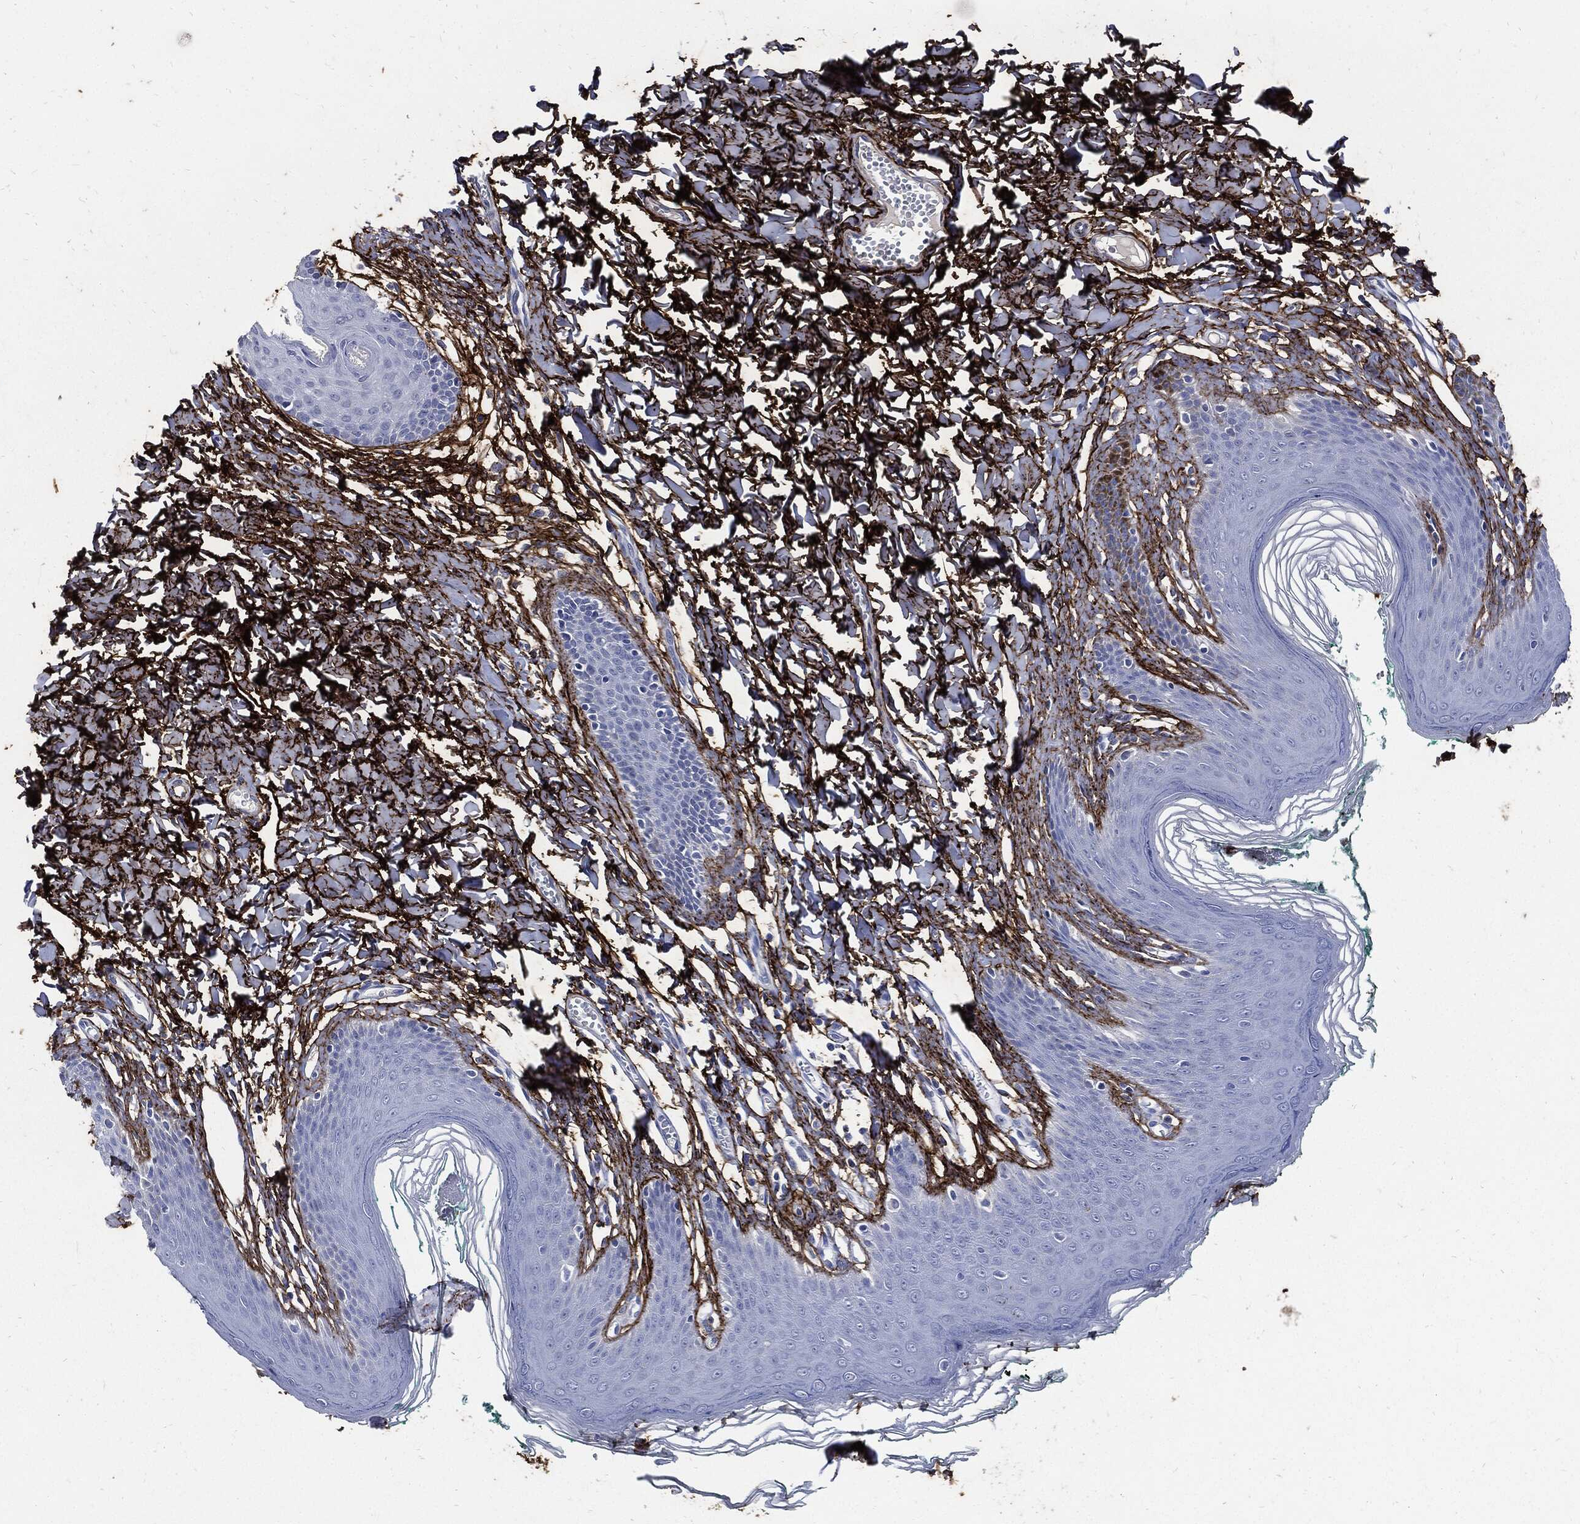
{"staining": {"intensity": "negative", "quantity": "none", "location": "none"}, "tissue": "skin", "cell_type": "Epidermal cells", "image_type": "normal", "snomed": [{"axis": "morphology", "description": "Normal tissue, NOS"}, {"axis": "topography", "description": "Vulva"}], "caption": "The micrograph demonstrates no significant expression in epidermal cells of skin.", "gene": "FBN1", "patient": {"sex": "female", "age": 66}}